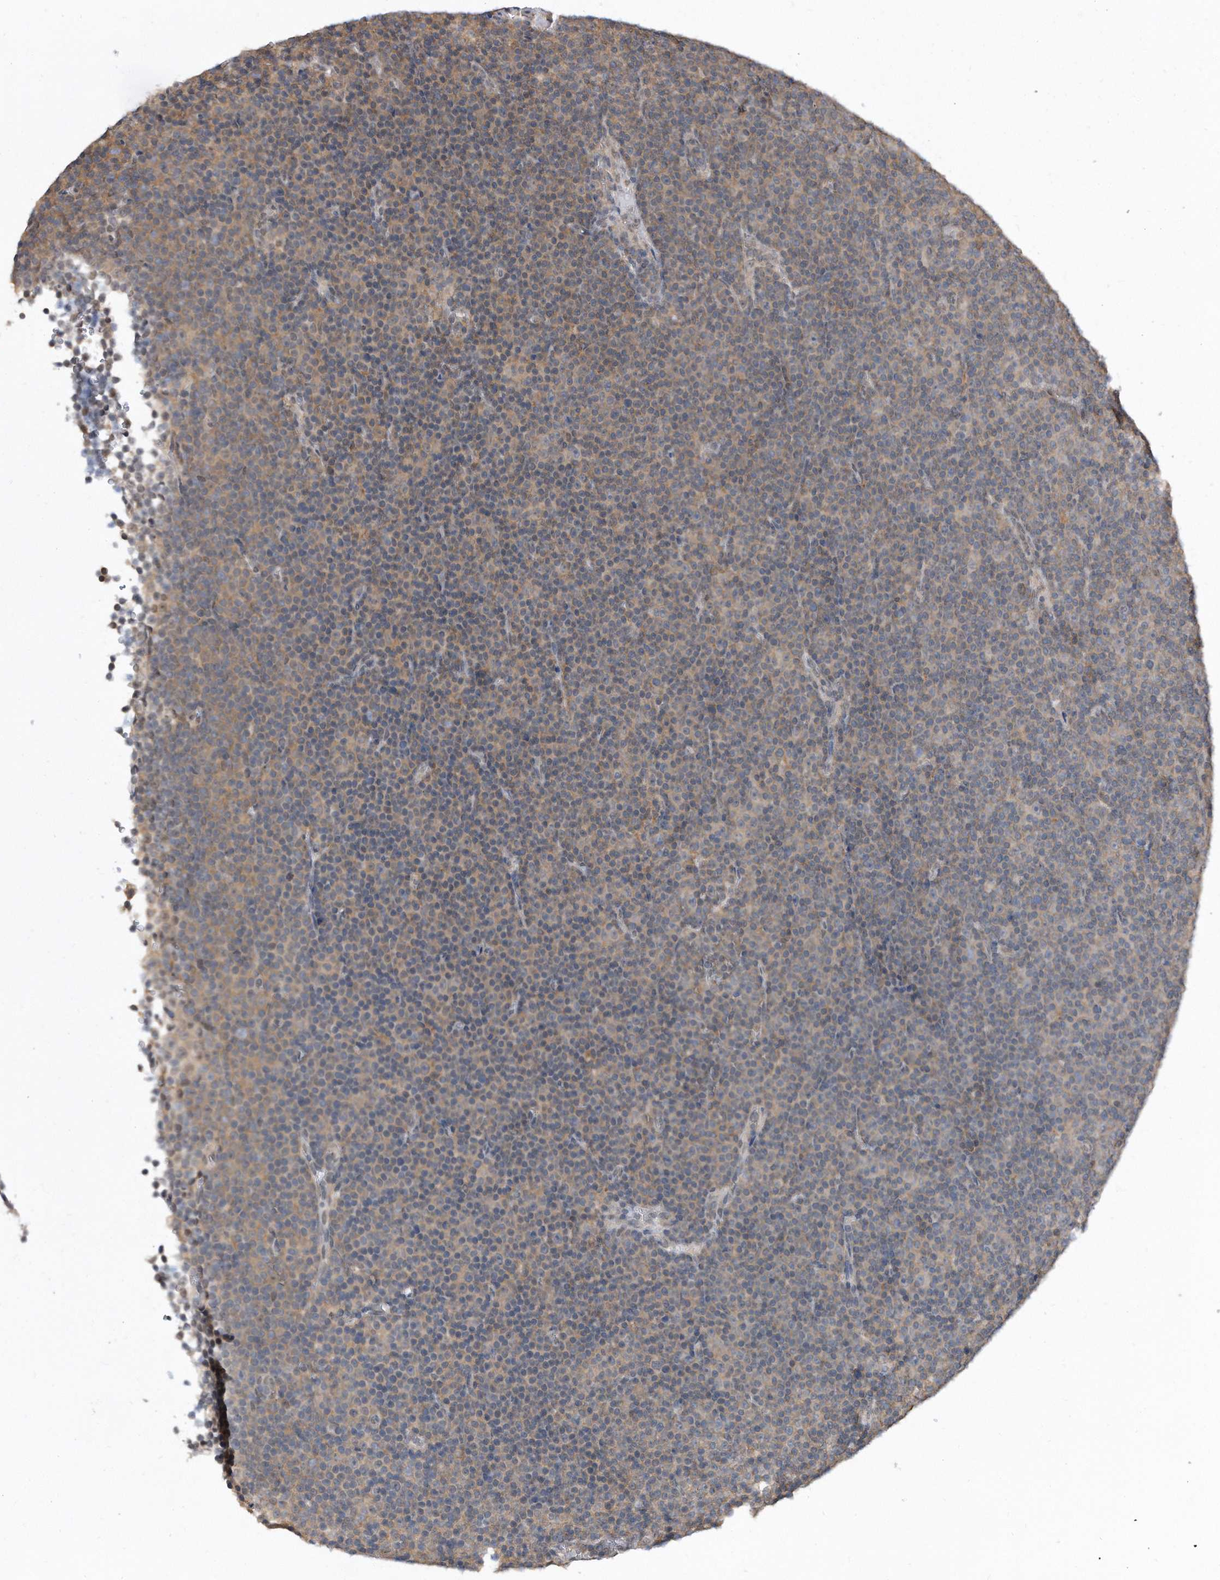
{"staining": {"intensity": "weak", "quantity": "25%-75%", "location": "cytoplasmic/membranous"}, "tissue": "lymphoma", "cell_type": "Tumor cells", "image_type": "cancer", "snomed": [{"axis": "morphology", "description": "Malignant lymphoma, non-Hodgkin's type, Low grade"}, {"axis": "topography", "description": "Lymph node"}], "caption": "Lymphoma stained for a protein (brown) displays weak cytoplasmic/membranous positive positivity in about 25%-75% of tumor cells.", "gene": "TCP1", "patient": {"sex": "female", "age": 67}}